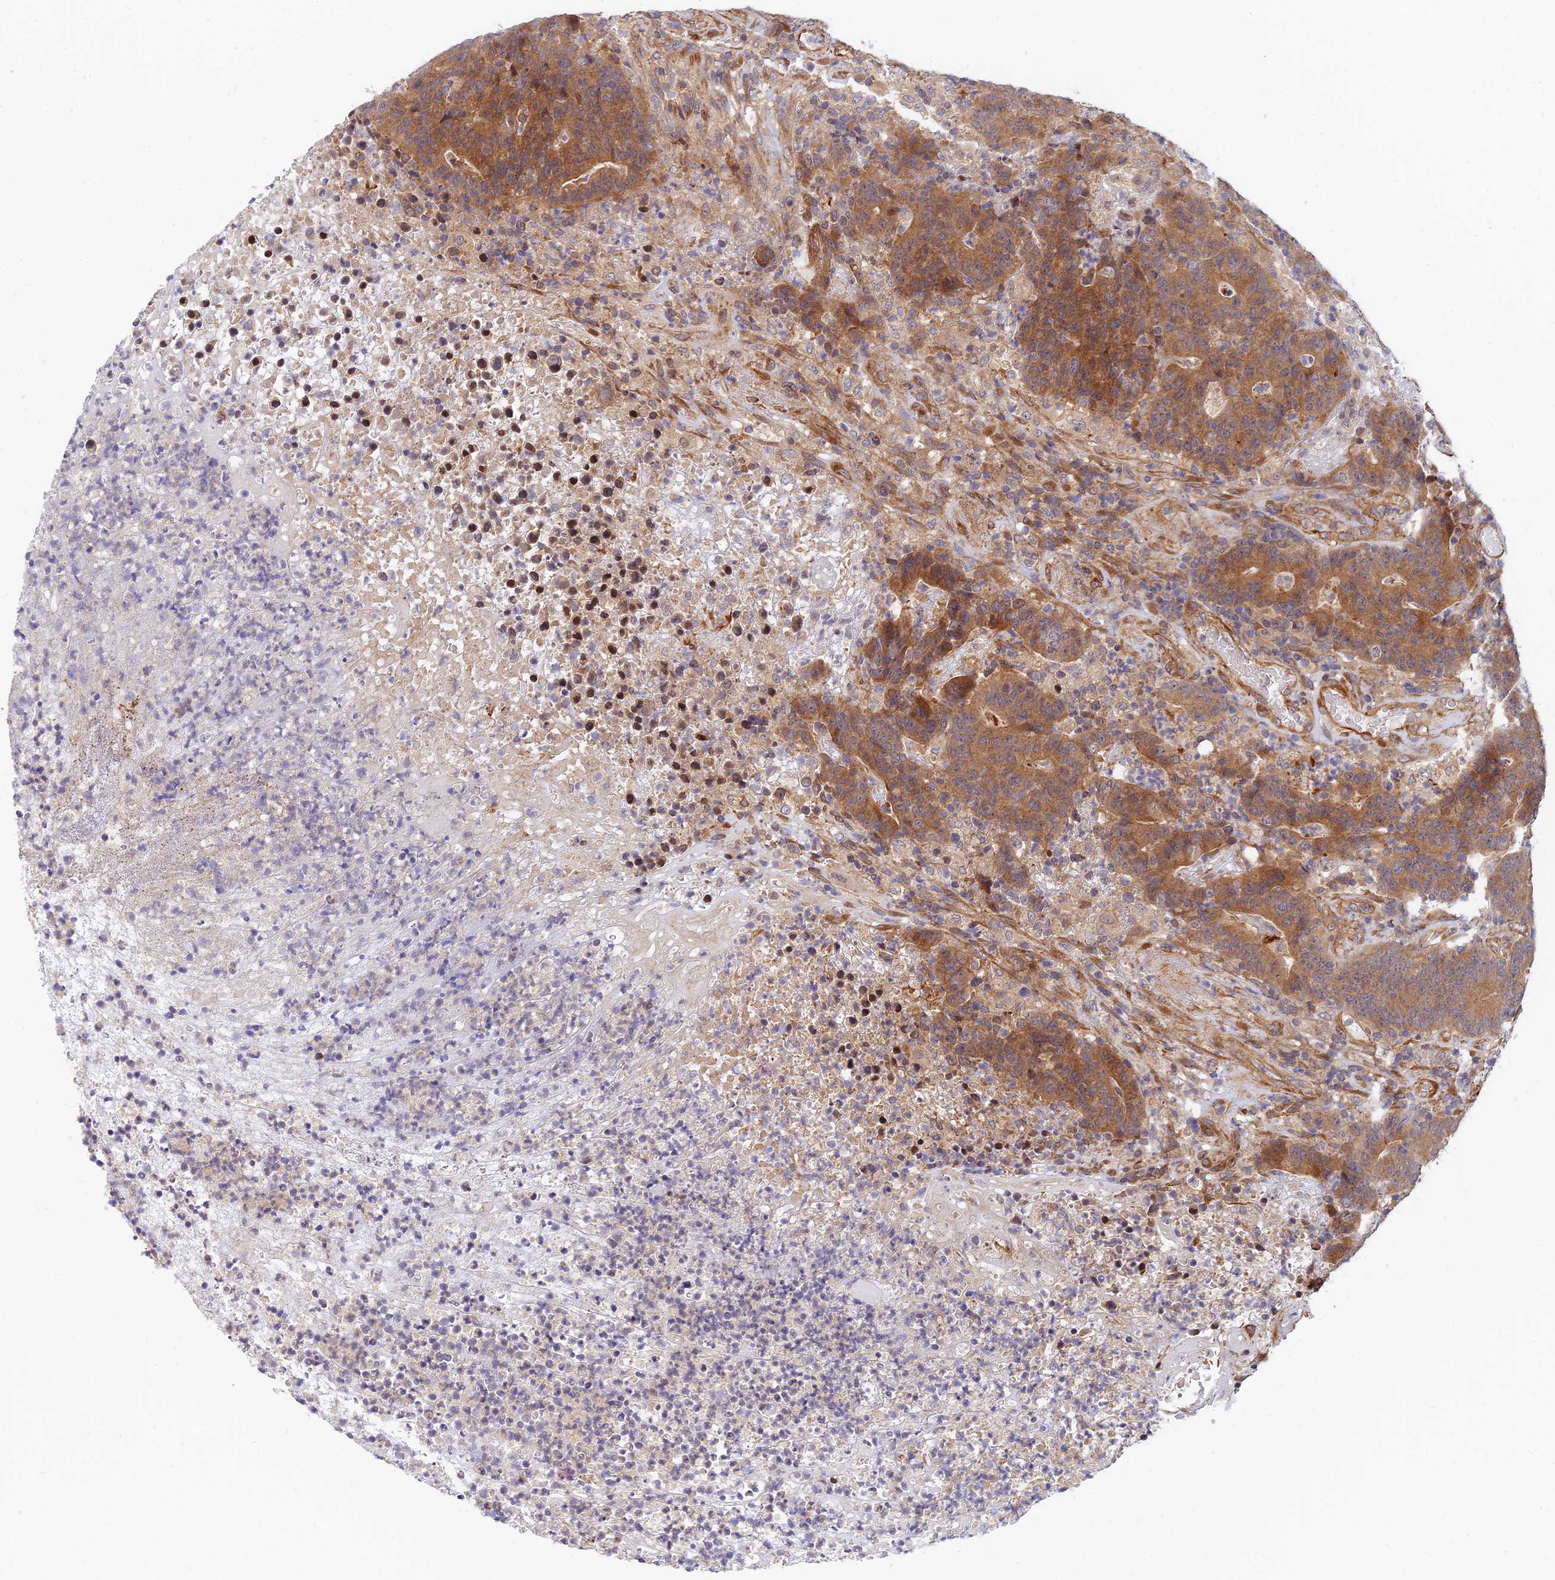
{"staining": {"intensity": "moderate", "quantity": ">75%", "location": "cytoplasmic/membranous"}, "tissue": "colorectal cancer", "cell_type": "Tumor cells", "image_type": "cancer", "snomed": [{"axis": "morphology", "description": "Normal tissue, NOS"}, {"axis": "morphology", "description": "Adenocarcinoma, NOS"}, {"axis": "topography", "description": "Colon"}], "caption": "Immunohistochemistry histopathology image of human adenocarcinoma (colorectal) stained for a protein (brown), which demonstrates medium levels of moderate cytoplasmic/membranous expression in about >75% of tumor cells.", "gene": "WDR41", "patient": {"sex": "female", "age": 75}}